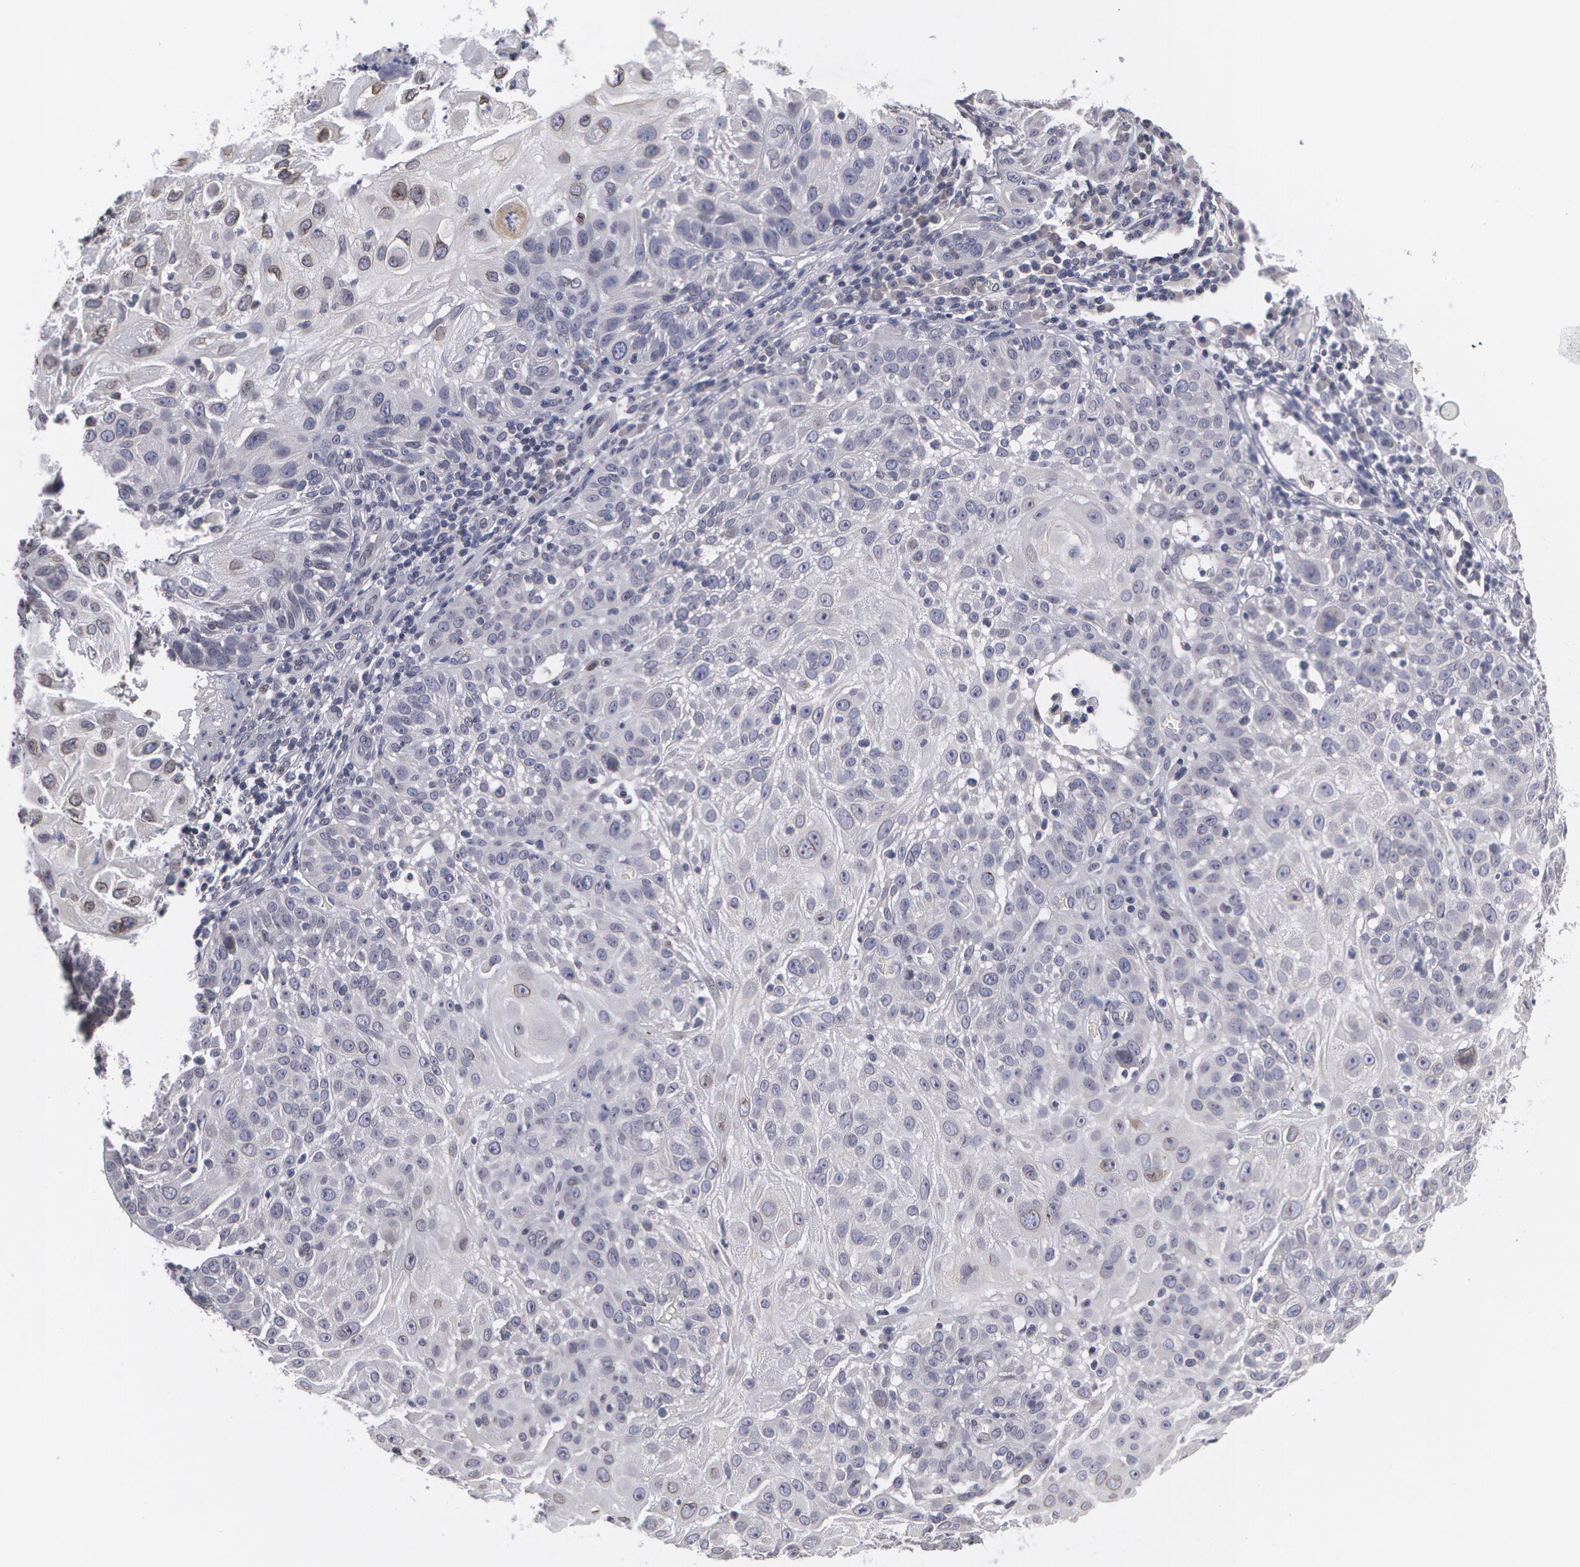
{"staining": {"intensity": "negative", "quantity": "none", "location": "none"}, "tissue": "skin cancer", "cell_type": "Tumor cells", "image_type": "cancer", "snomed": [{"axis": "morphology", "description": "Squamous cell carcinoma, NOS"}, {"axis": "topography", "description": "Skin"}], "caption": "IHC histopathology image of human skin squamous cell carcinoma stained for a protein (brown), which displays no expression in tumor cells.", "gene": "EMD", "patient": {"sex": "female", "age": 89}}